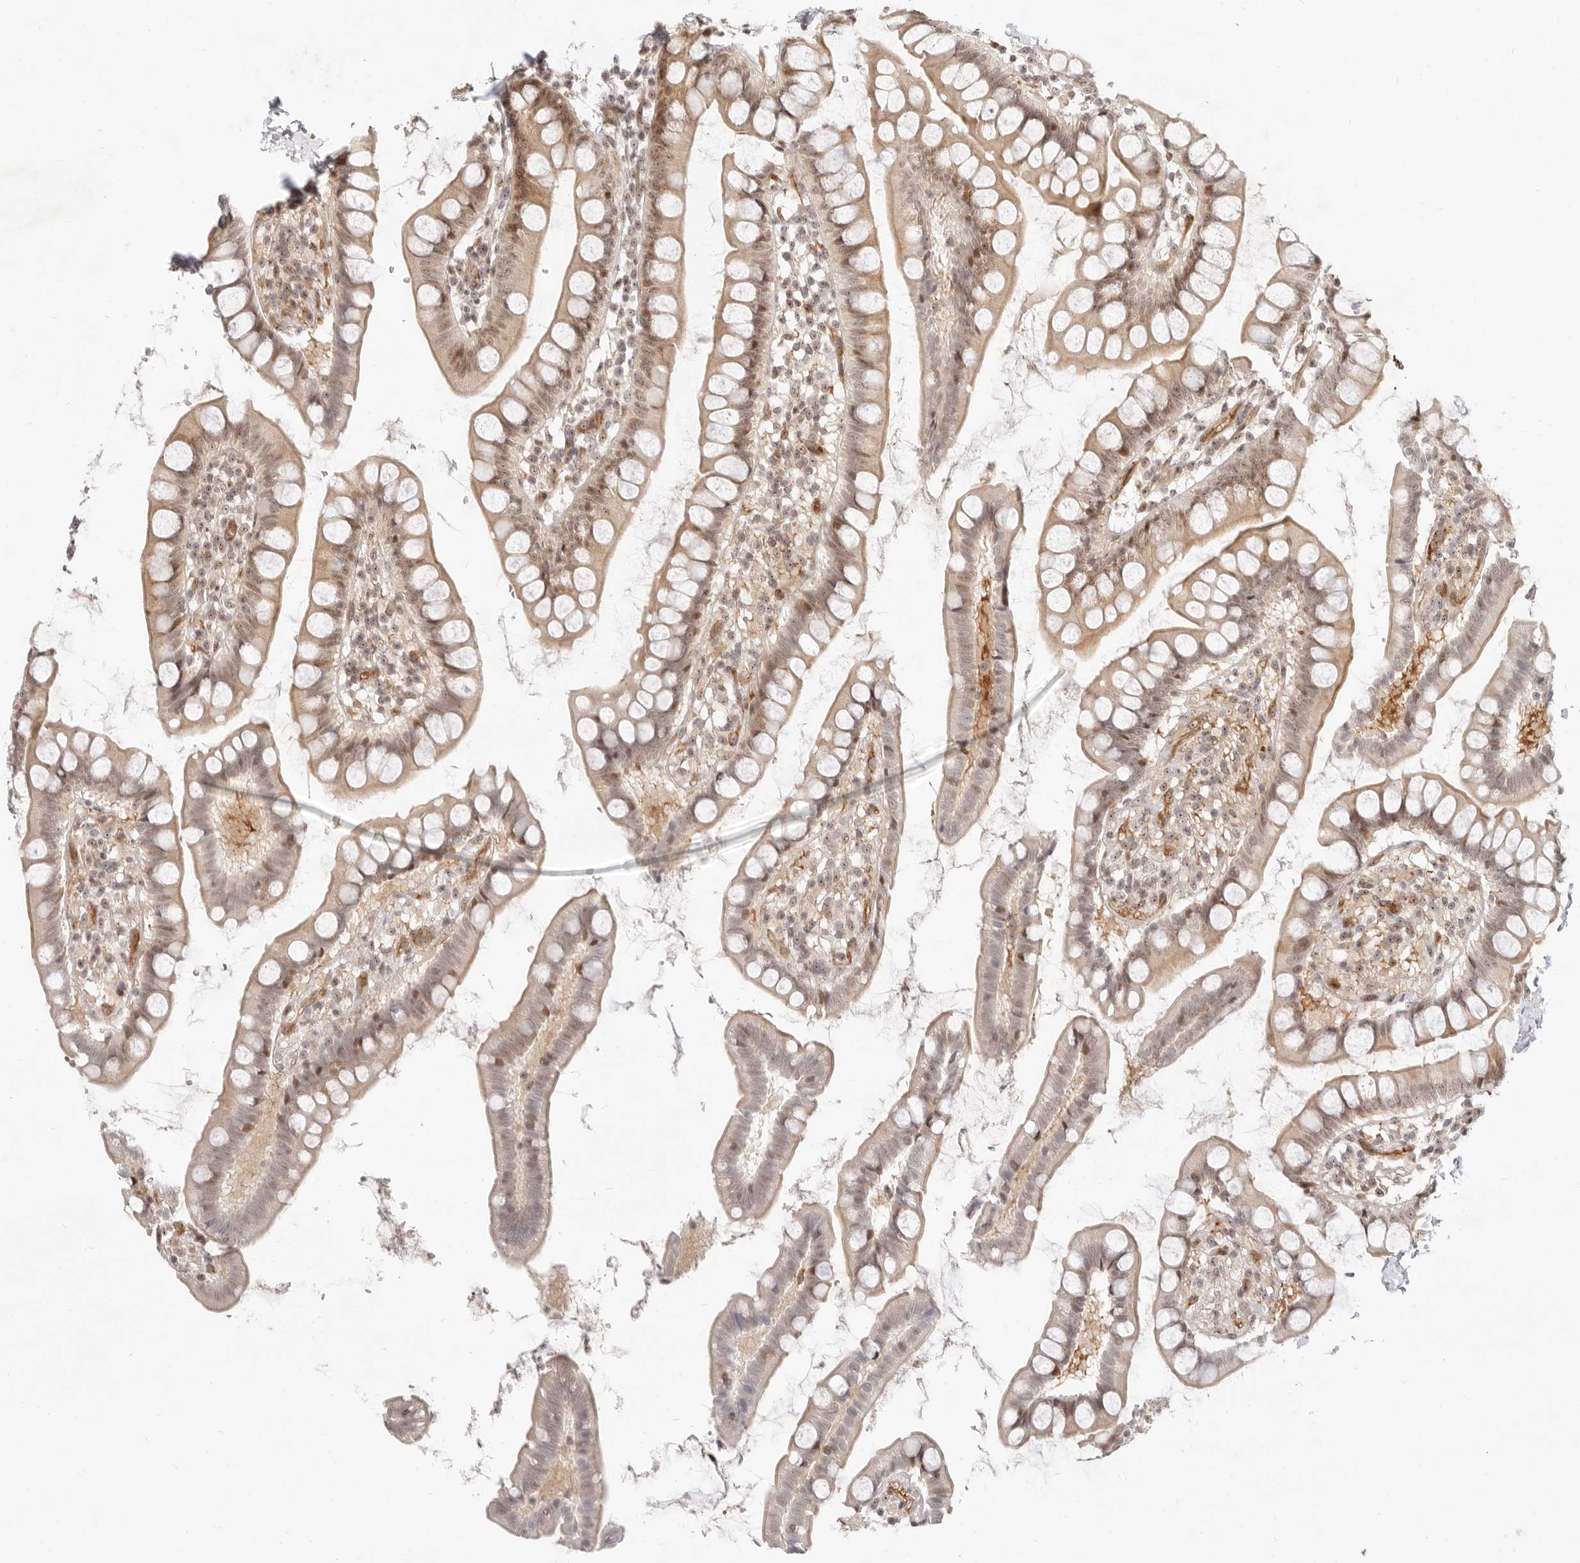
{"staining": {"intensity": "moderate", "quantity": "25%-75%", "location": "cytoplasmic/membranous,nuclear"}, "tissue": "small intestine", "cell_type": "Glandular cells", "image_type": "normal", "snomed": [{"axis": "morphology", "description": "Normal tissue, NOS"}, {"axis": "topography", "description": "Small intestine"}], "caption": "Moderate cytoplasmic/membranous,nuclear protein staining is present in about 25%-75% of glandular cells in small intestine. (Brightfield microscopy of DAB IHC at high magnification).", "gene": "BAP1", "patient": {"sex": "female", "age": 84}}